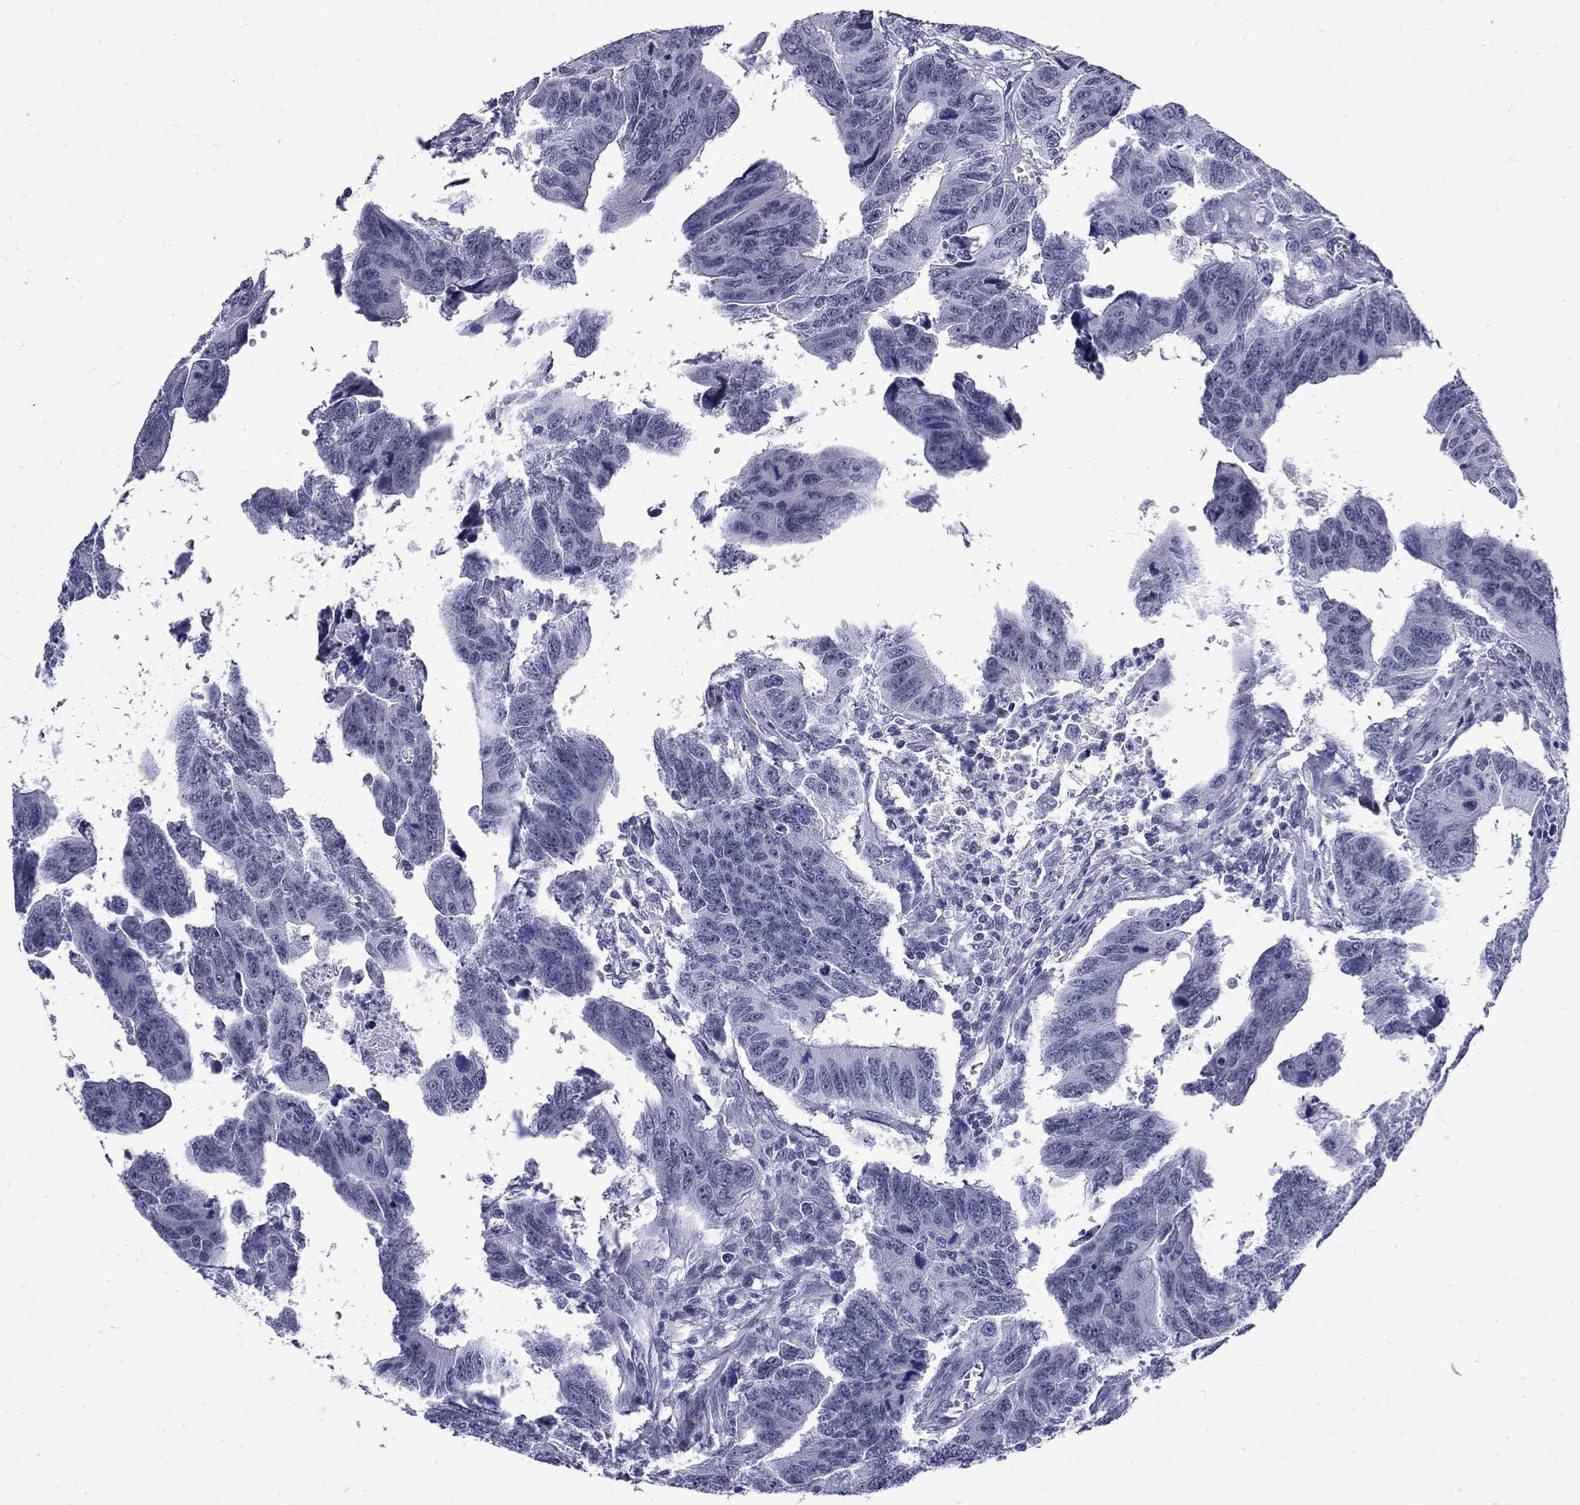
{"staining": {"intensity": "negative", "quantity": "none", "location": "none"}, "tissue": "colorectal cancer", "cell_type": "Tumor cells", "image_type": "cancer", "snomed": [{"axis": "morphology", "description": "Adenocarcinoma, NOS"}, {"axis": "topography", "description": "Appendix"}, {"axis": "topography", "description": "Colon"}, {"axis": "topography", "description": "Cecum"}, {"axis": "topography", "description": "Colon asc"}], "caption": "The histopathology image reveals no staining of tumor cells in adenocarcinoma (colorectal).", "gene": "MGARP", "patient": {"sex": "female", "age": 85}}